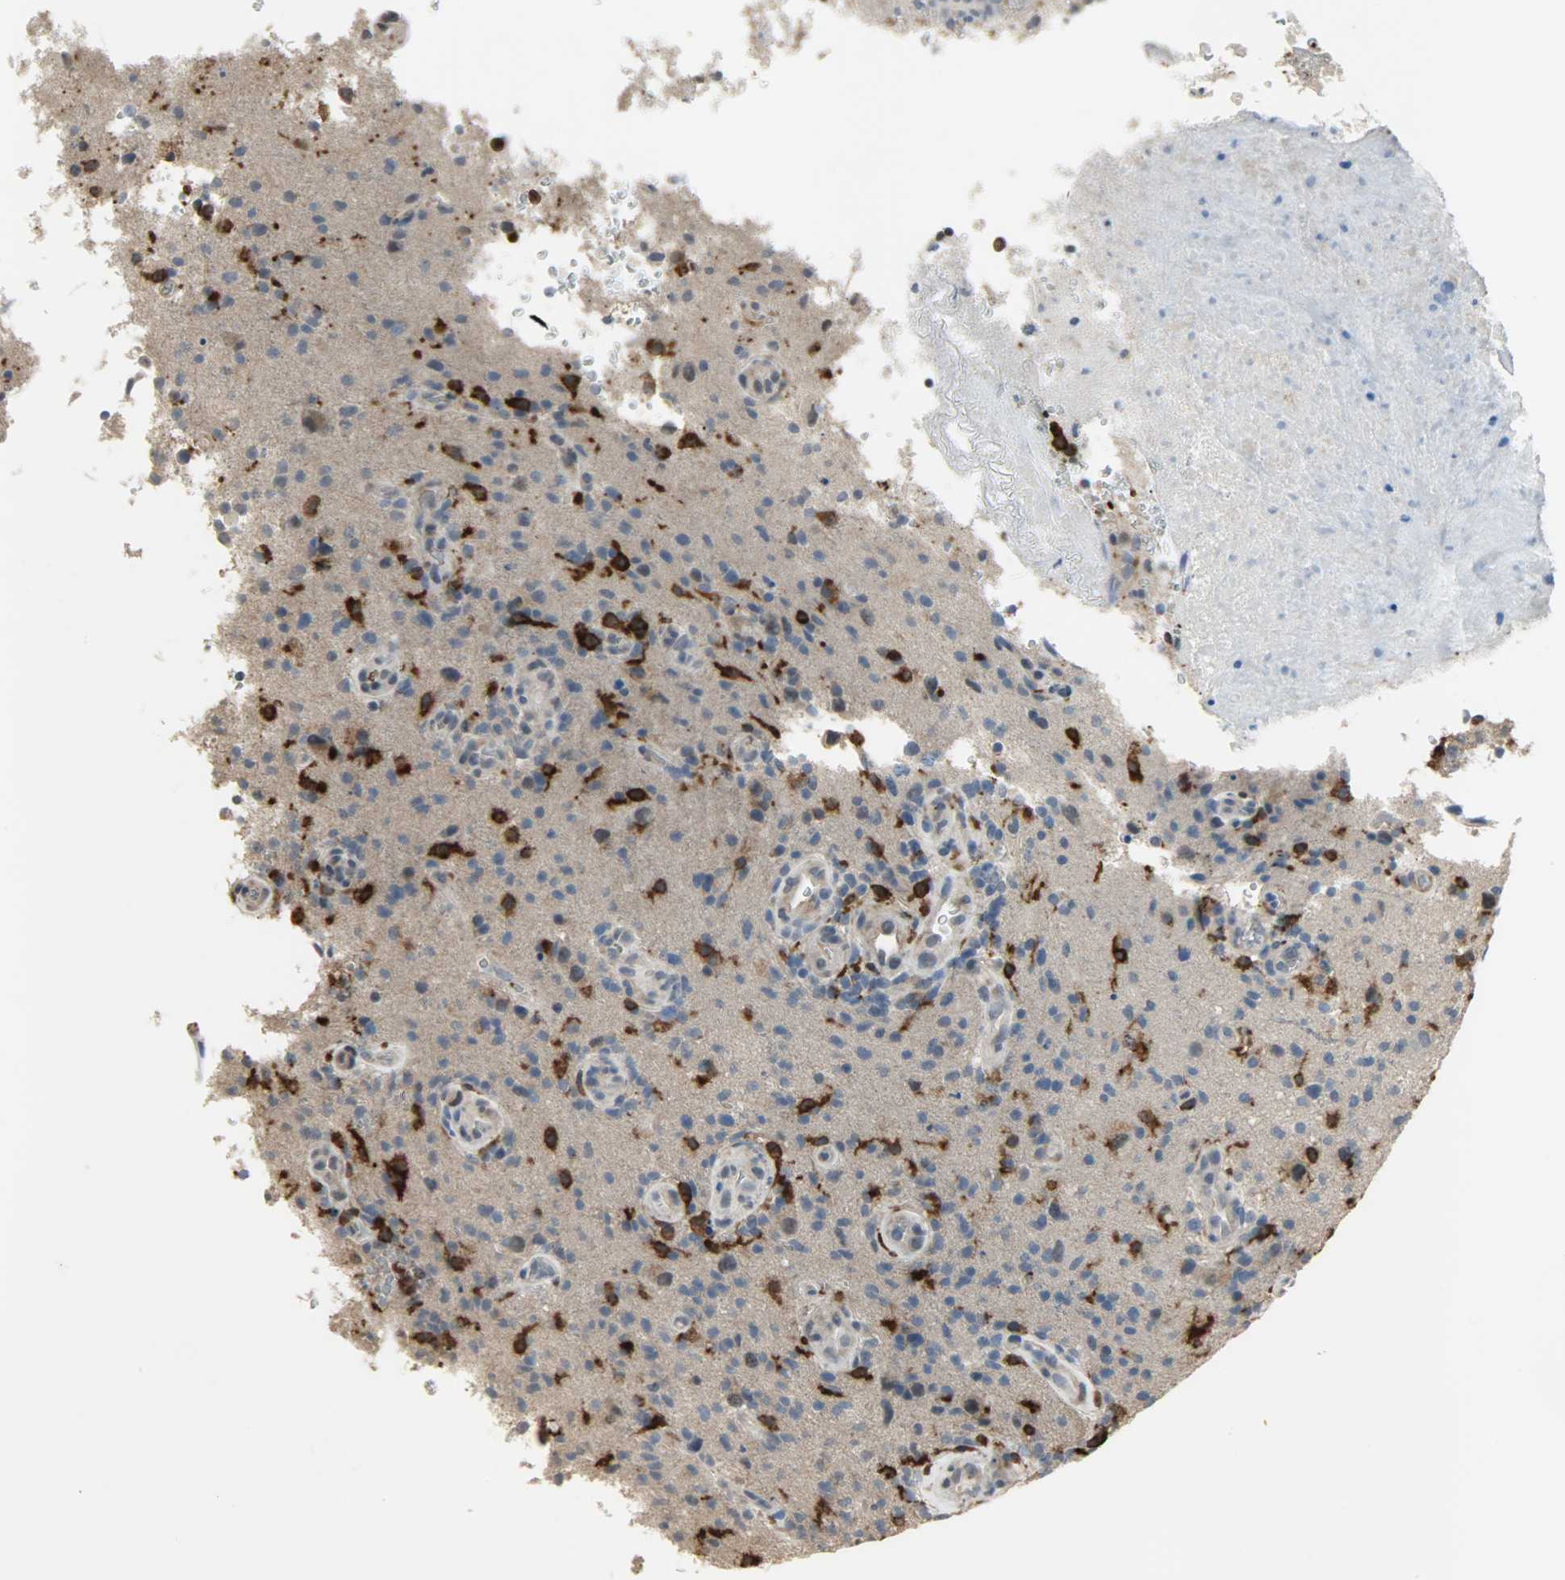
{"staining": {"intensity": "negative", "quantity": "none", "location": "none"}, "tissue": "glioma", "cell_type": "Tumor cells", "image_type": "cancer", "snomed": [{"axis": "morphology", "description": "Normal tissue, NOS"}, {"axis": "morphology", "description": "Glioma, malignant, High grade"}, {"axis": "topography", "description": "Cerebral cortex"}], "caption": "High power microscopy photomicrograph of an immunohistochemistry (IHC) histopathology image of glioma, revealing no significant positivity in tumor cells.", "gene": "SKAP2", "patient": {"sex": "male", "age": 75}}